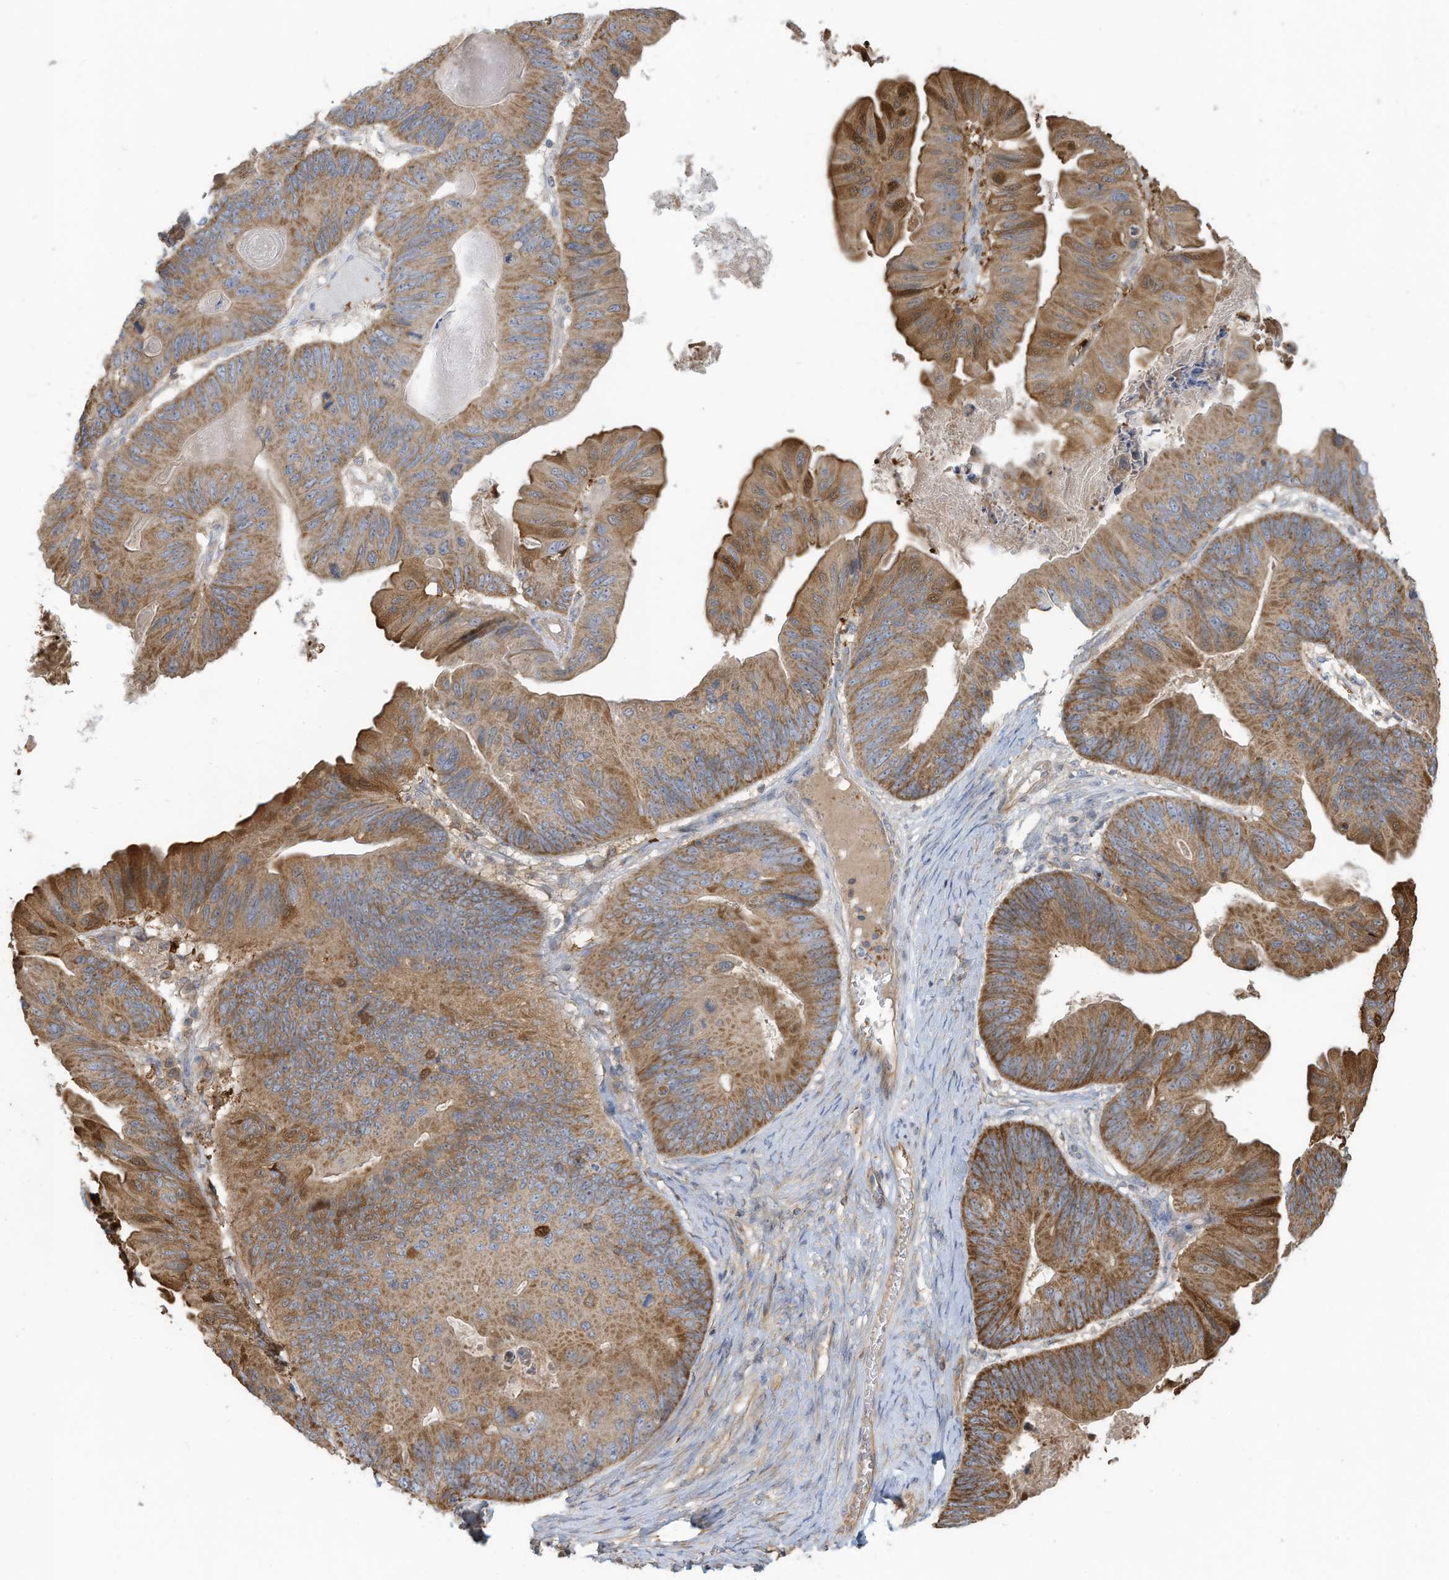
{"staining": {"intensity": "moderate", "quantity": ">75%", "location": "cytoplasmic/membranous"}, "tissue": "ovarian cancer", "cell_type": "Tumor cells", "image_type": "cancer", "snomed": [{"axis": "morphology", "description": "Cystadenocarcinoma, mucinous, NOS"}, {"axis": "topography", "description": "Ovary"}], "caption": "This is an image of immunohistochemistry (IHC) staining of ovarian mucinous cystadenocarcinoma, which shows moderate staining in the cytoplasmic/membranous of tumor cells.", "gene": "GTPBP2", "patient": {"sex": "female", "age": 61}}